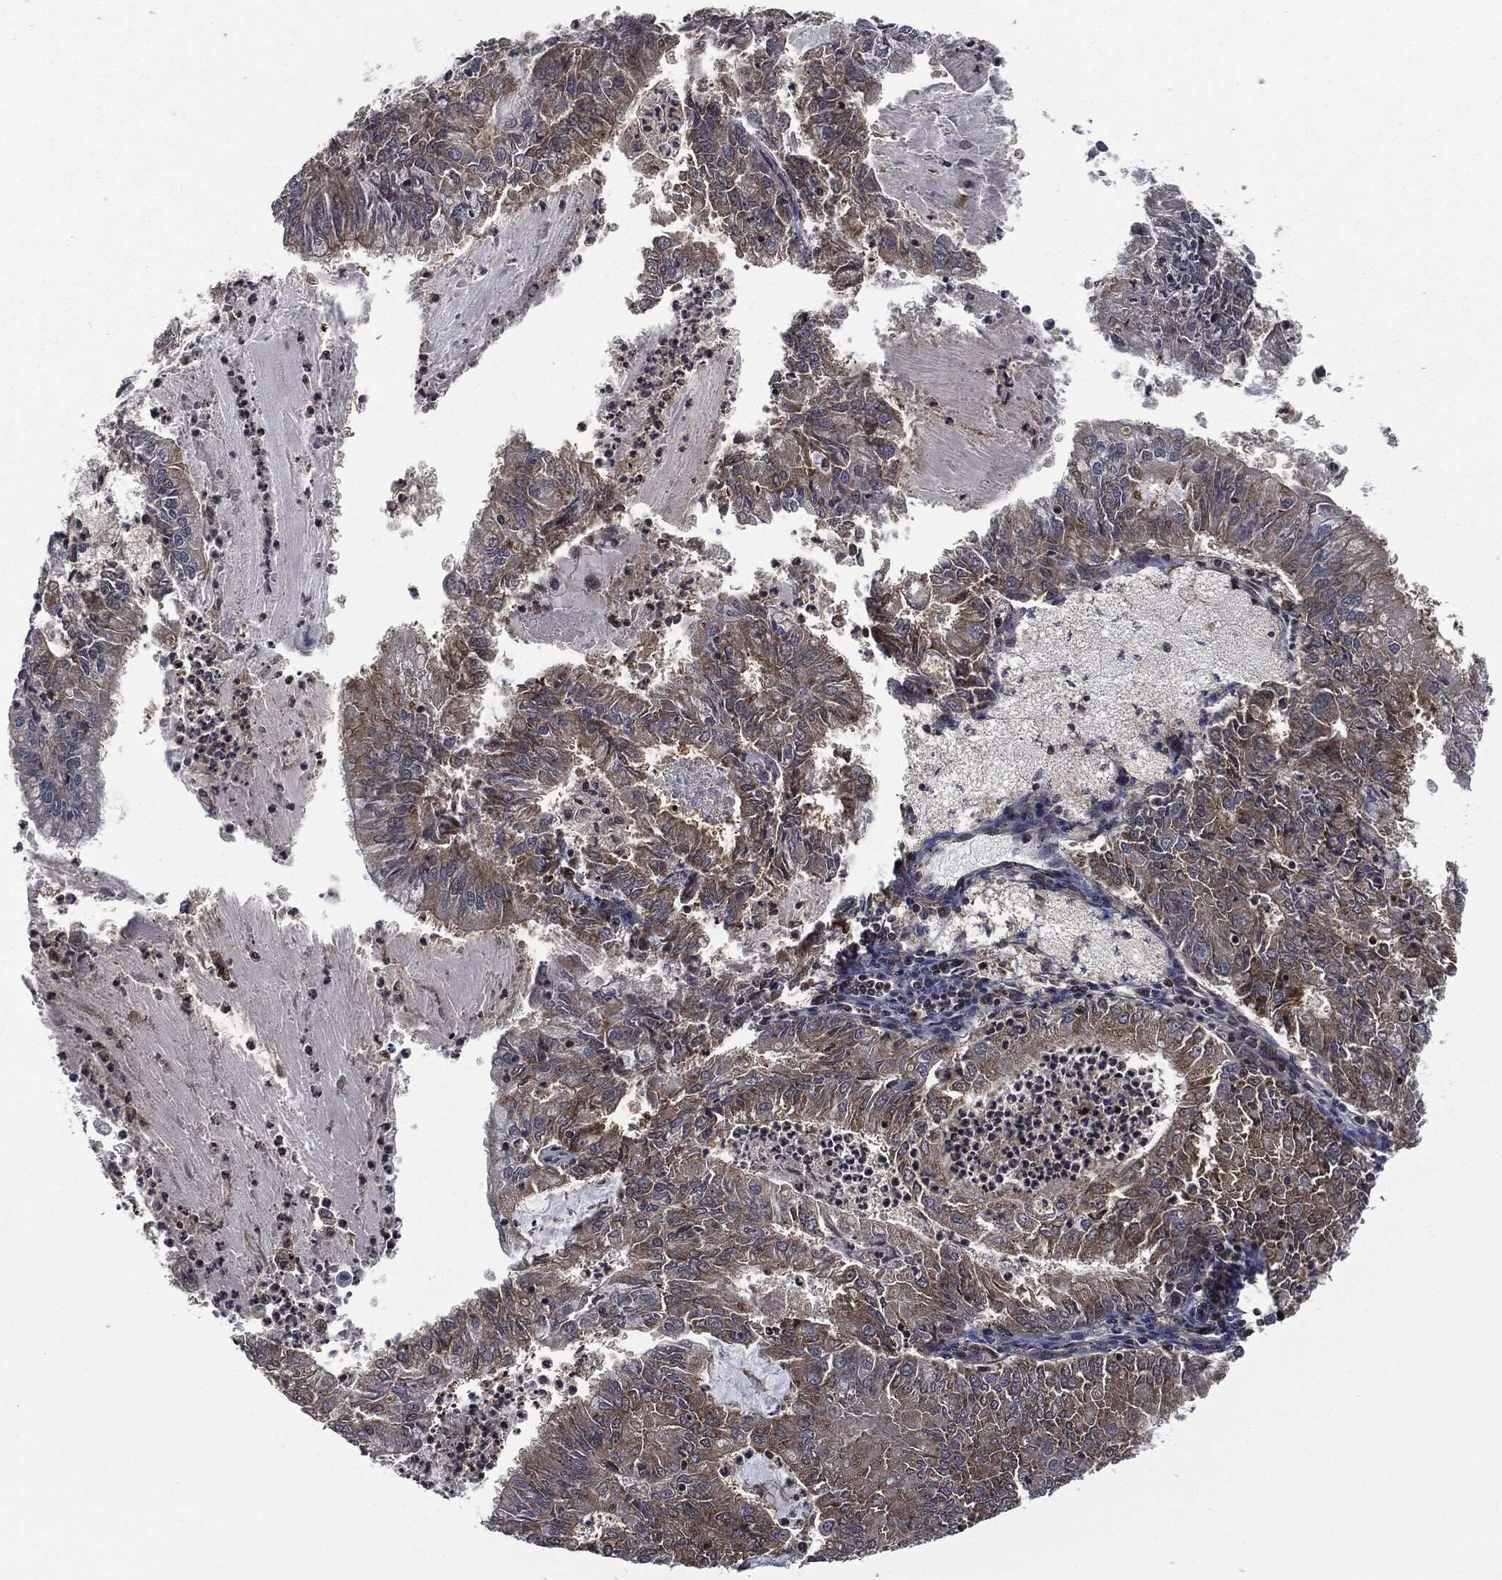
{"staining": {"intensity": "strong", "quantity": "25%-75%", "location": "cytoplasmic/membranous"}, "tissue": "endometrial cancer", "cell_type": "Tumor cells", "image_type": "cancer", "snomed": [{"axis": "morphology", "description": "Adenocarcinoma, NOS"}, {"axis": "topography", "description": "Endometrium"}], "caption": "Strong cytoplasmic/membranous protein expression is appreciated in approximately 25%-75% of tumor cells in adenocarcinoma (endometrial). (Stains: DAB (3,3'-diaminobenzidine) in brown, nuclei in blue, Microscopy: brightfield microscopy at high magnification).", "gene": "HRAS", "patient": {"sex": "female", "age": 57}}